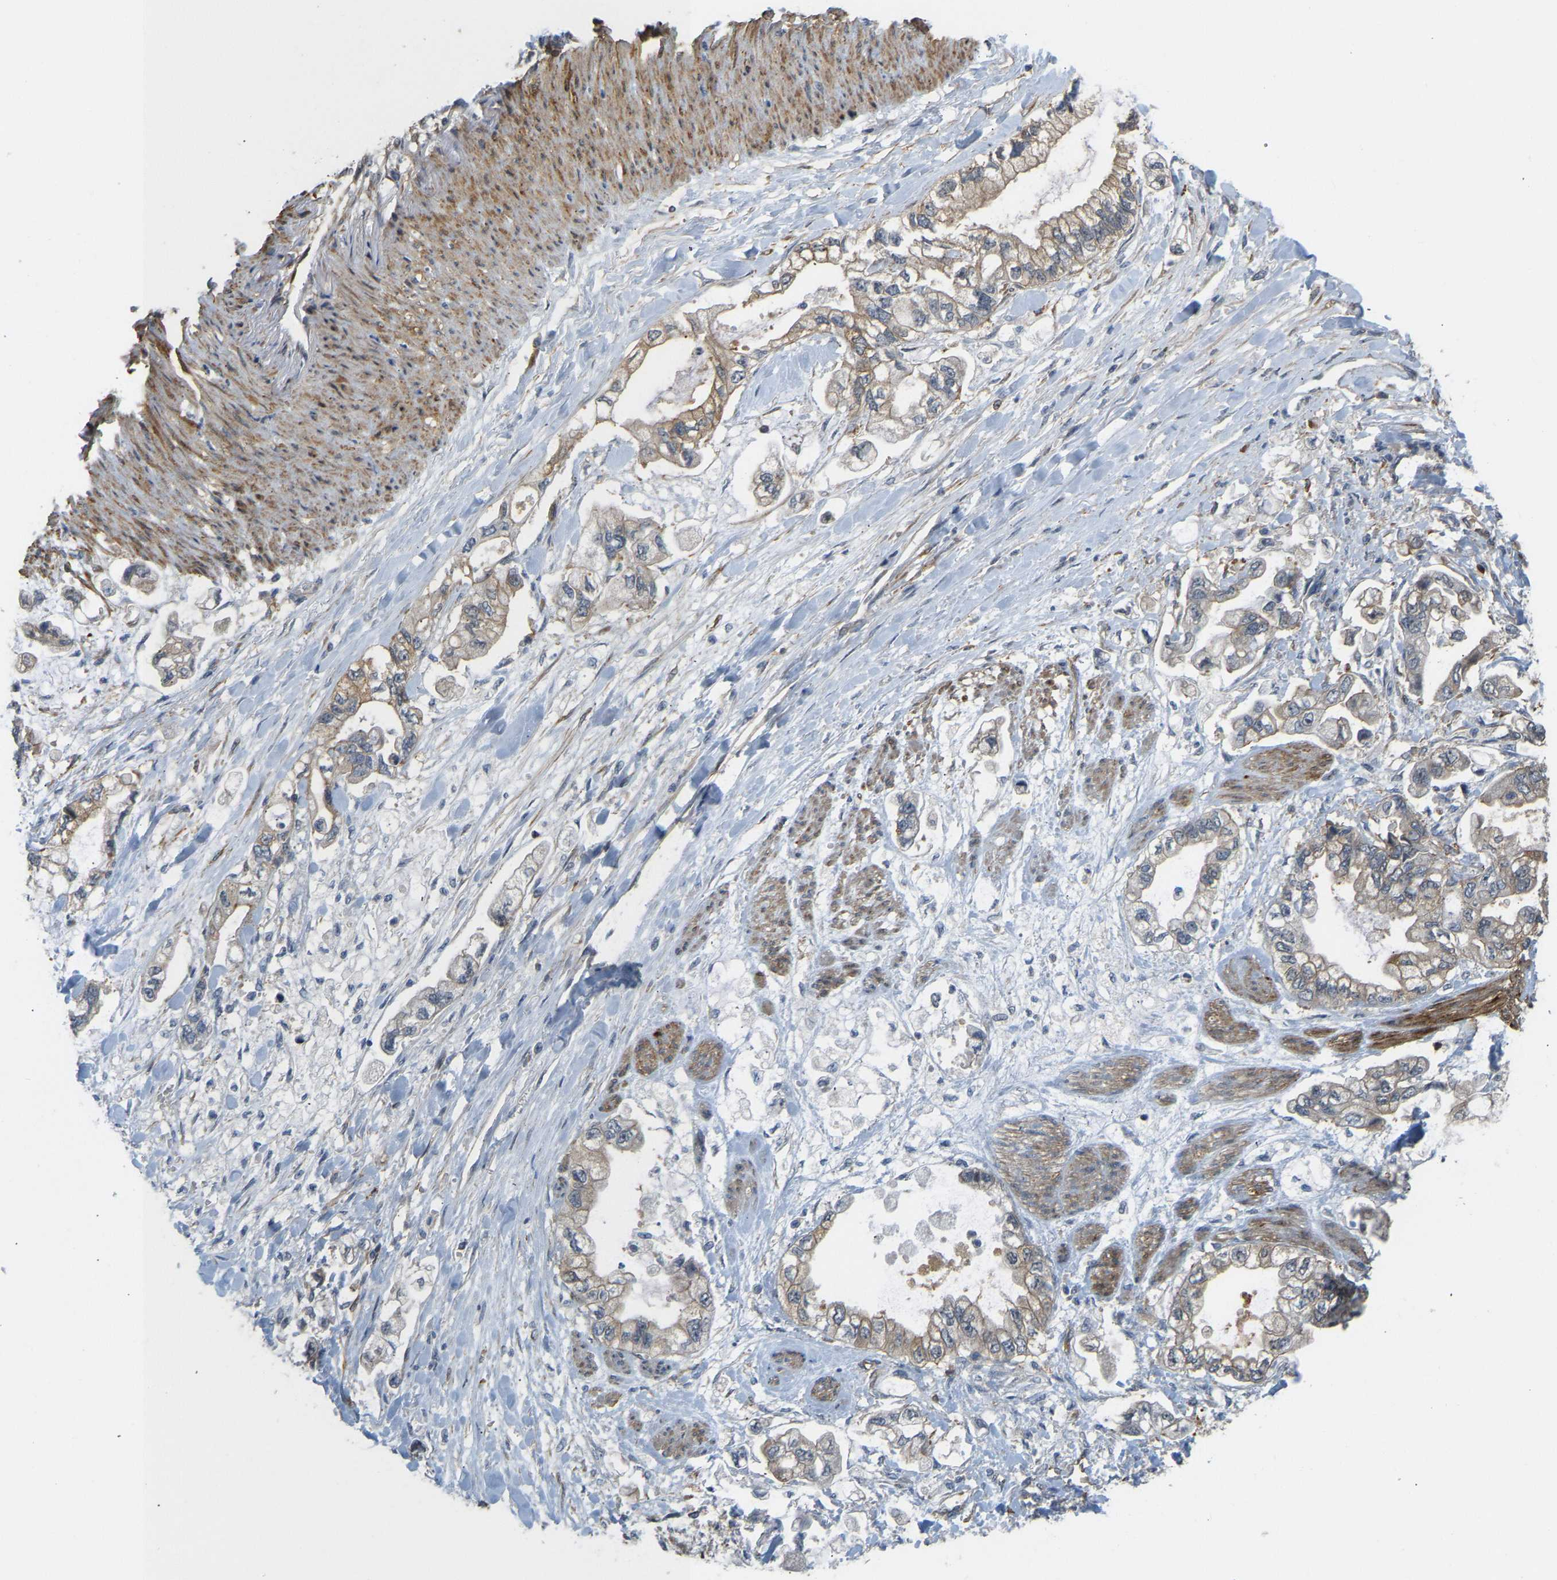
{"staining": {"intensity": "moderate", "quantity": ">75%", "location": "cytoplasmic/membranous"}, "tissue": "stomach cancer", "cell_type": "Tumor cells", "image_type": "cancer", "snomed": [{"axis": "morphology", "description": "Normal tissue, NOS"}, {"axis": "morphology", "description": "Adenocarcinoma, NOS"}, {"axis": "topography", "description": "Stomach"}], "caption": "A photomicrograph of stomach cancer stained for a protein reveals moderate cytoplasmic/membranous brown staining in tumor cells.", "gene": "KIAA1671", "patient": {"sex": "male", "age": 62}}